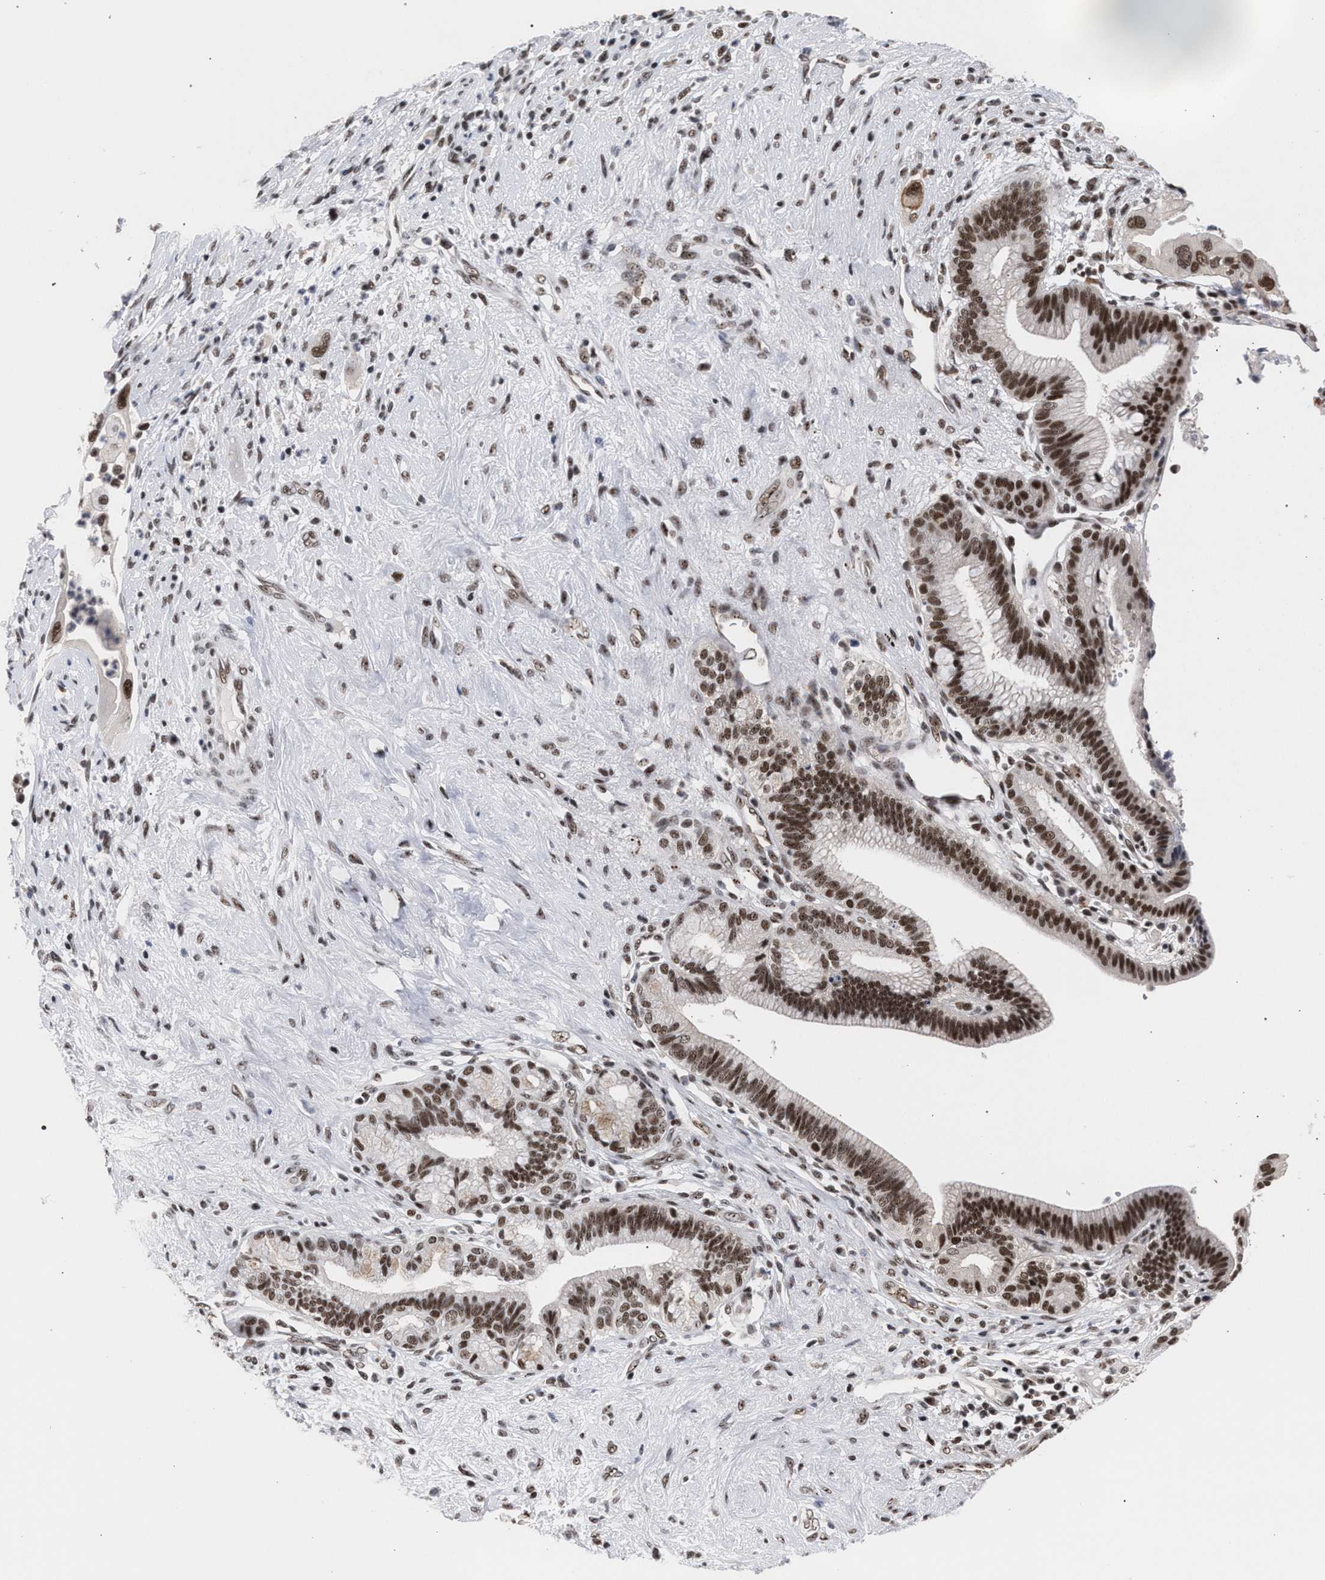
{"staining": {"intensity": "moderate", "quantity": ">75%", "location": "nuclear"}, "tissue": "pancreatic cancer", "cell_type": "Tumor cells", "image_type": "cancer", "snomed": [{"axis": "morphology", "description": "Adenocarcinoma, NOS"}, {"axis": "topography", "description": "Pancreas"}], "caption": "Tumor cells show medium levels of moderate nuclear positivity in approximately >75% of cells in human pancreatic adenocarcinoma.", "gene": "SCAF4", "patient": {"sex": "male", "age": 59}}